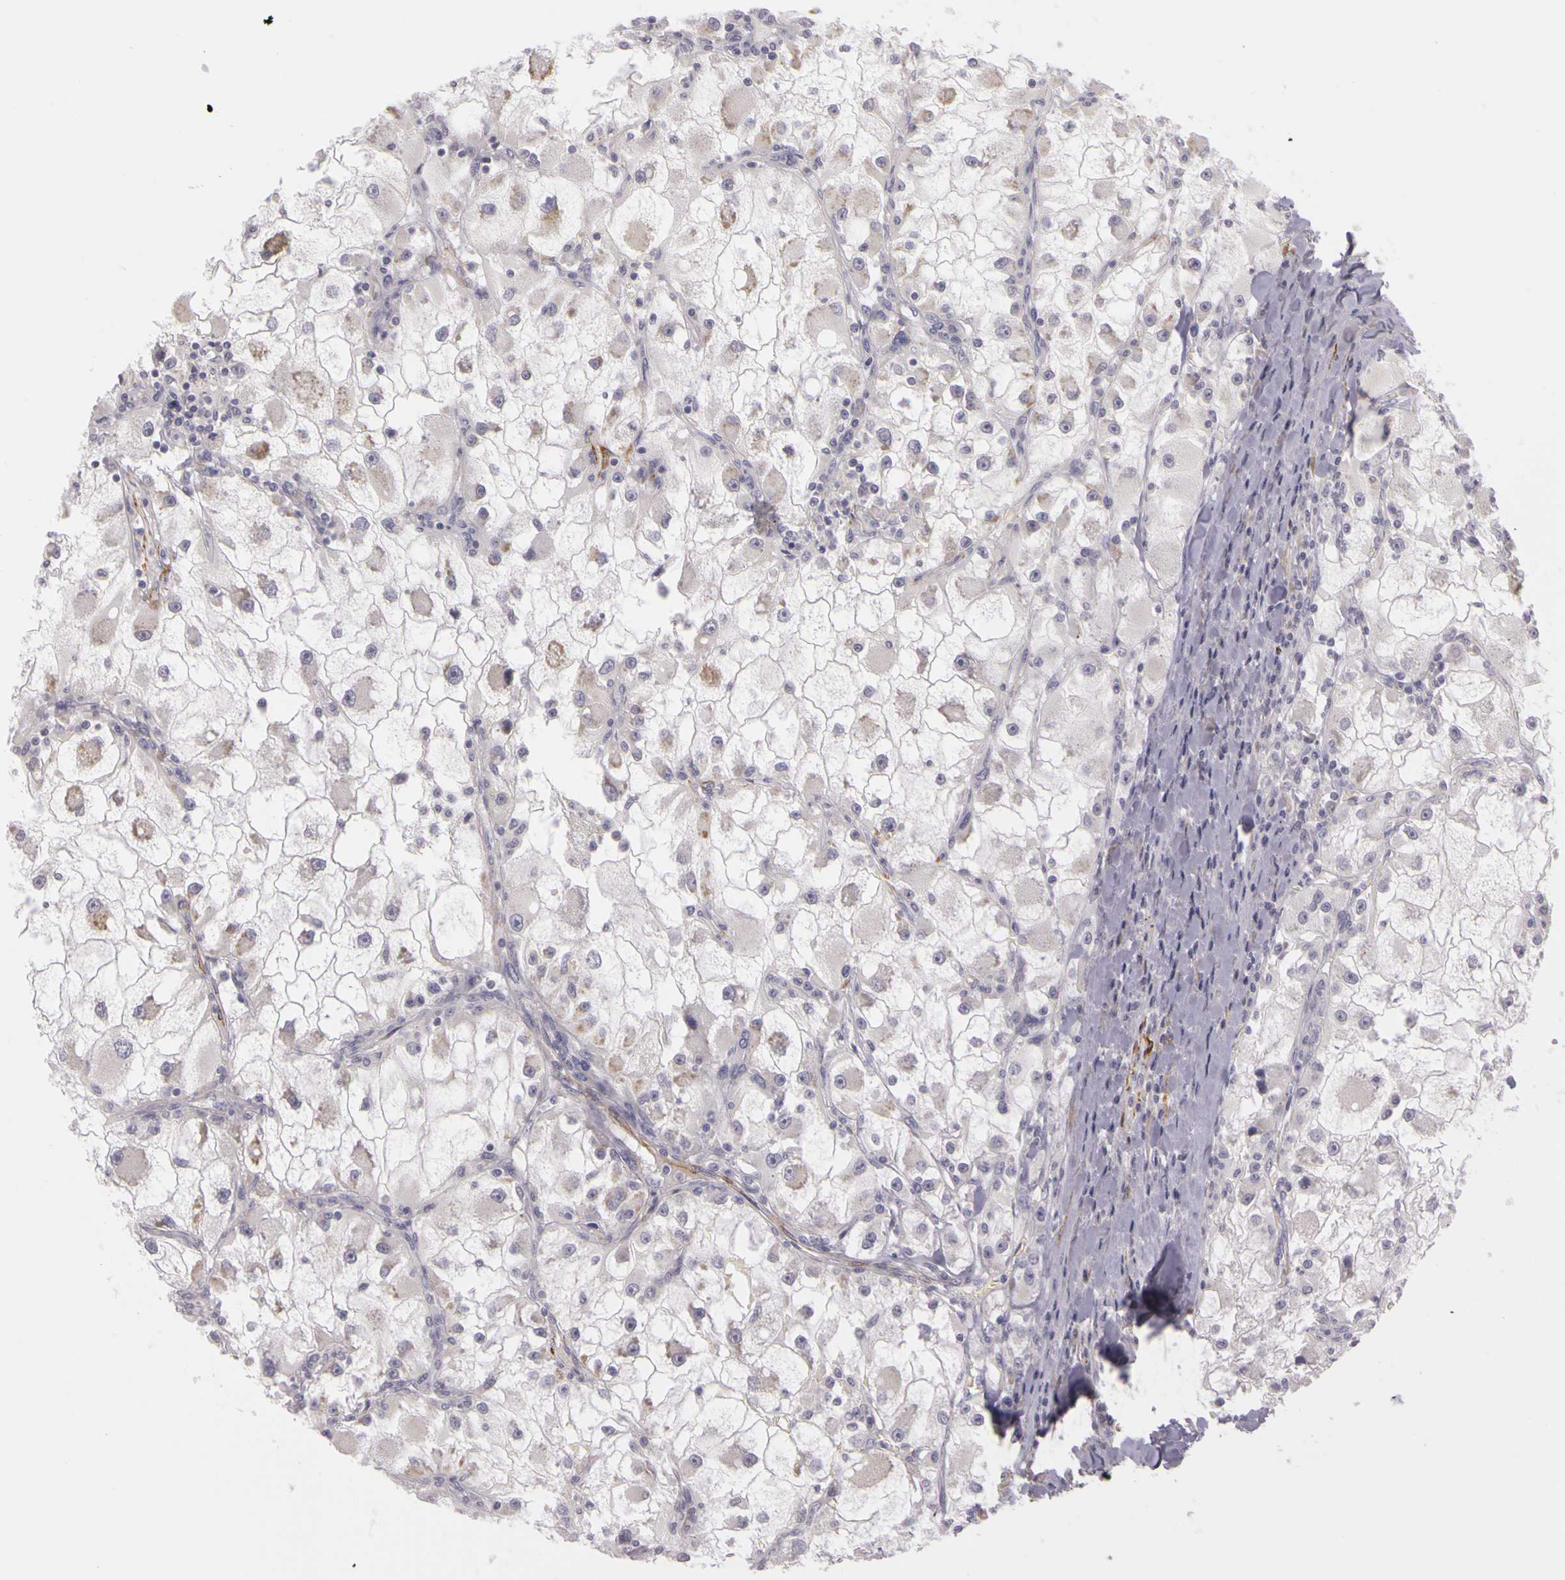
{"staining": {"intensity": "weak", "quantity": "25%-75%", "location": "cytoplasmic/membranous"}, "tissue": "renal cancer", "cell_type": "Tumor cells", "image_type": "cancer", "snomed": [{"axis": "morphology", "description": "Adenocarcinoma, NOS"}, {"axis": "topography", "description": "Kidney"}], "caption": "DAB immunohistochemical staining of human renal cancer (adenocarcinoma) shows weak cytoplasmic/membranous protein staining in approximately 25%-75% of tumor cells.", "gene": "CNTN2", "patient": {"sex": "female", "age": 73}}